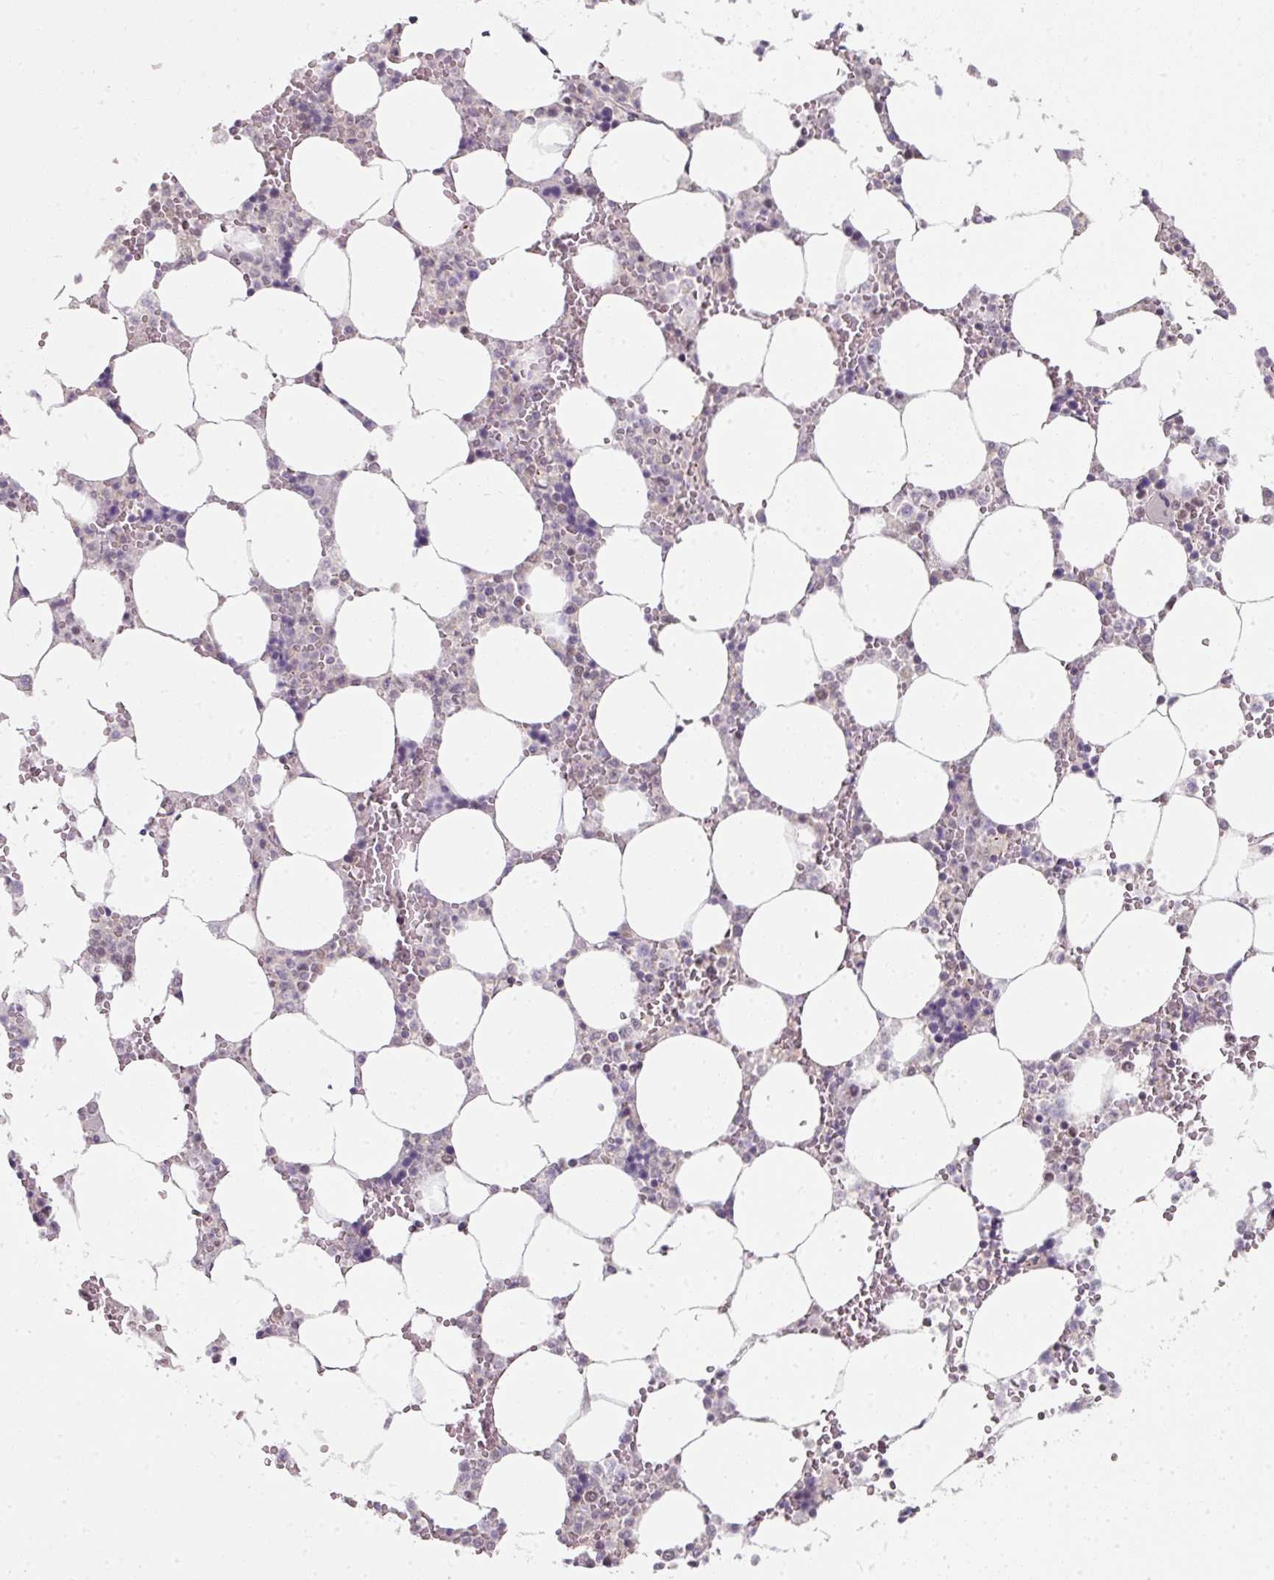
{"staining": {"intensity": "negative", "quantity": "none", "location": "none"}, "tissue": "bone marrow", "cell_type": "Hematopoietic cells", "image_type": "normal", "snomed": [{"axis": "morphology", "description": "Normal tissue, NOS"}, {"axis": "topography", "description": "Bone marrow"}], "caption": "IHC histopathology image of unremarkable bone marrow: human bone marrow stained with DAB demonstrates no significant protein staining in hematopoietic cells.", "gene": "C19orf33", "patient": {"sex": "male", "age": 64}}